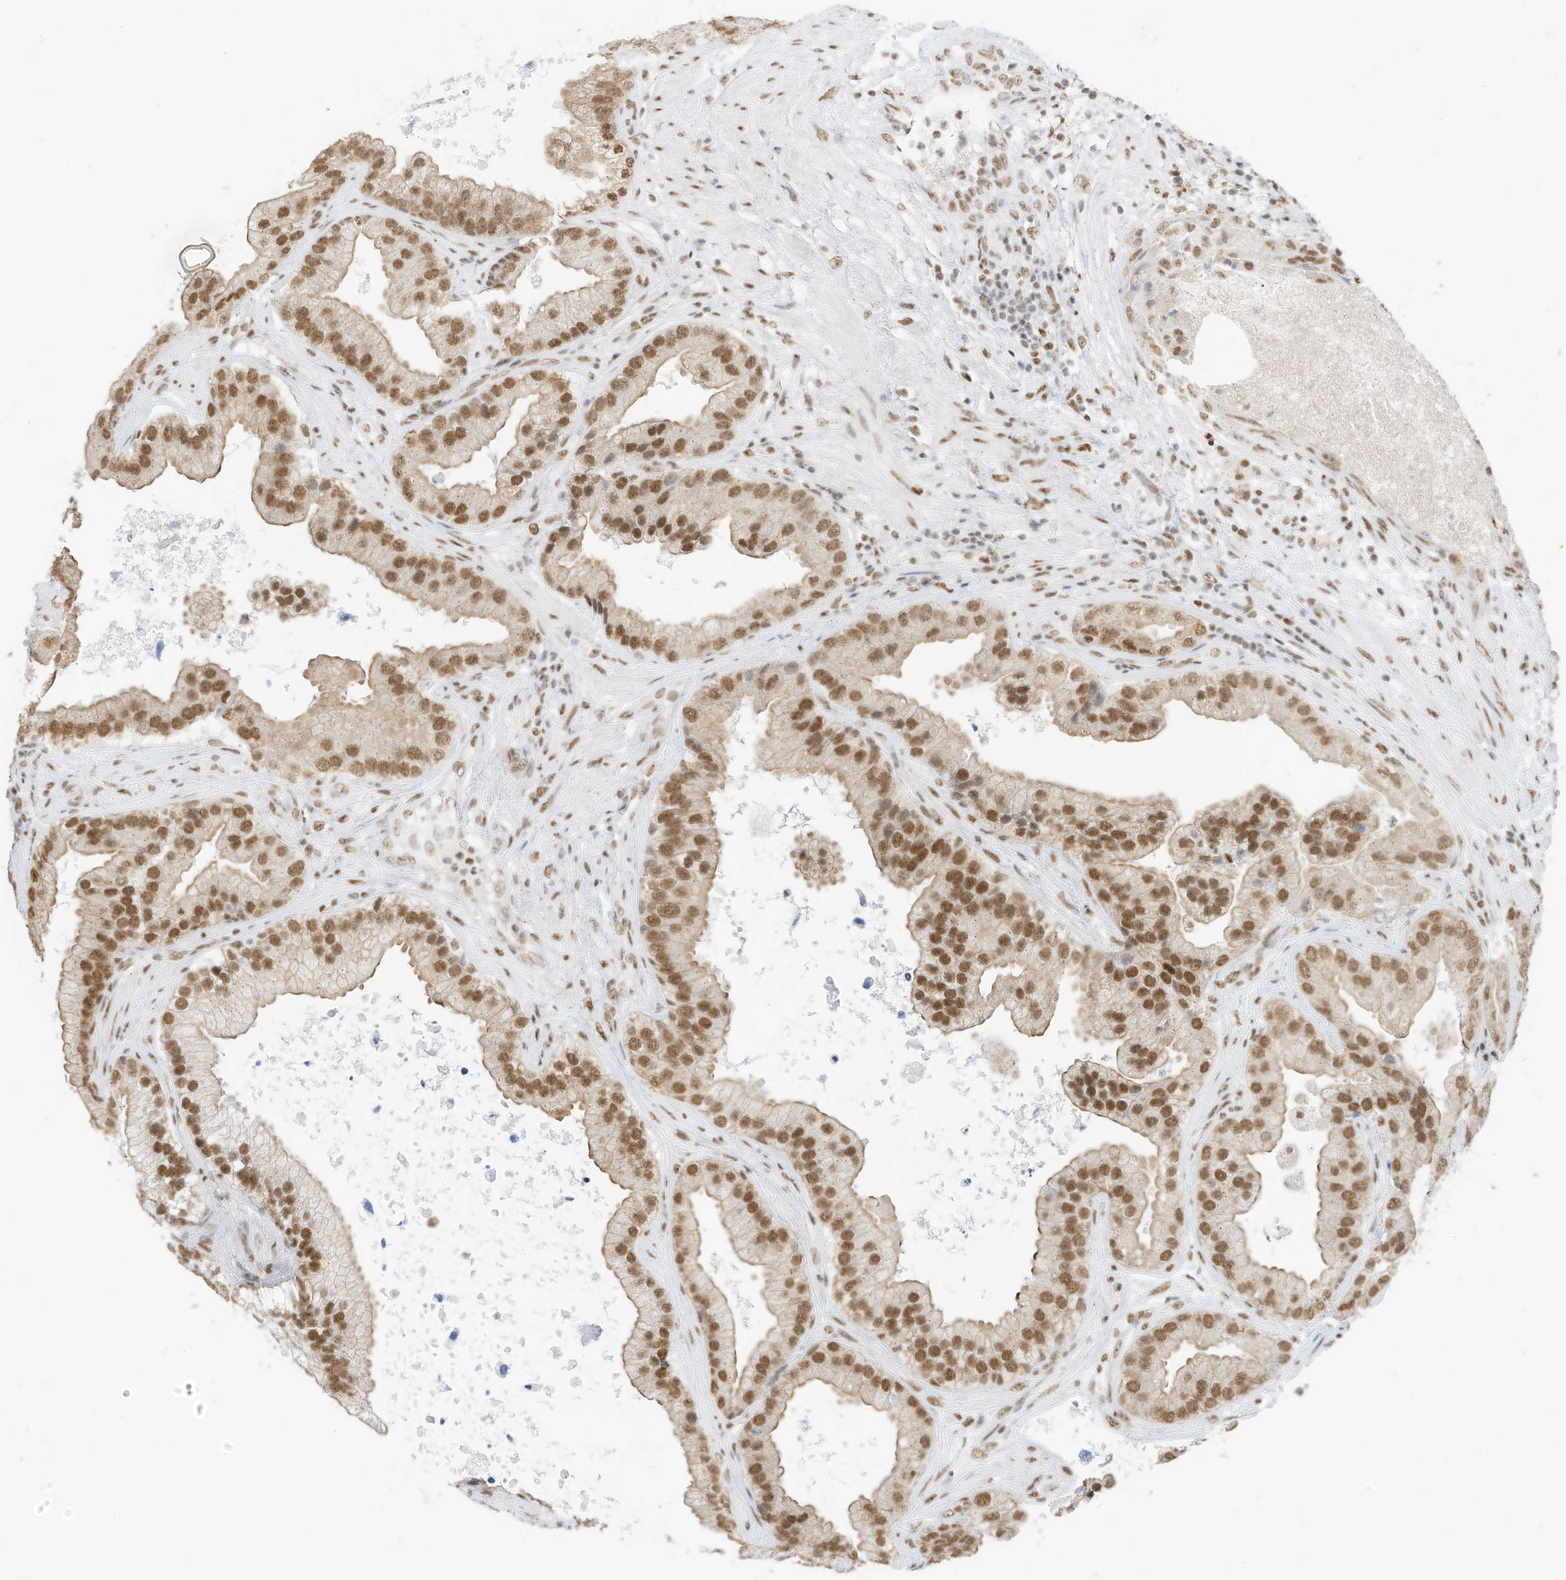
{"staining": {"intensity": "moderate", "quantity": ">75%", "location": "nuclear"}, "tissue": "prostate cancer", "cell_type": "Tumor cells", "image_type": "cancer", "snomed": [{"axis": "morphology", "description": "Adenocarcinoma, High grade"}, {"axis": "topography", "description": "Prostate"}], "caption": "There is medium levels of moderate nuclear positivity in tumor cells of prostate cancer (high-grade adenocarcinoma), as demonstrated by immunohistochemical staining (brown color).", "gene": "SMARCA2", "patient": {"sex": "male", "age": 70}}